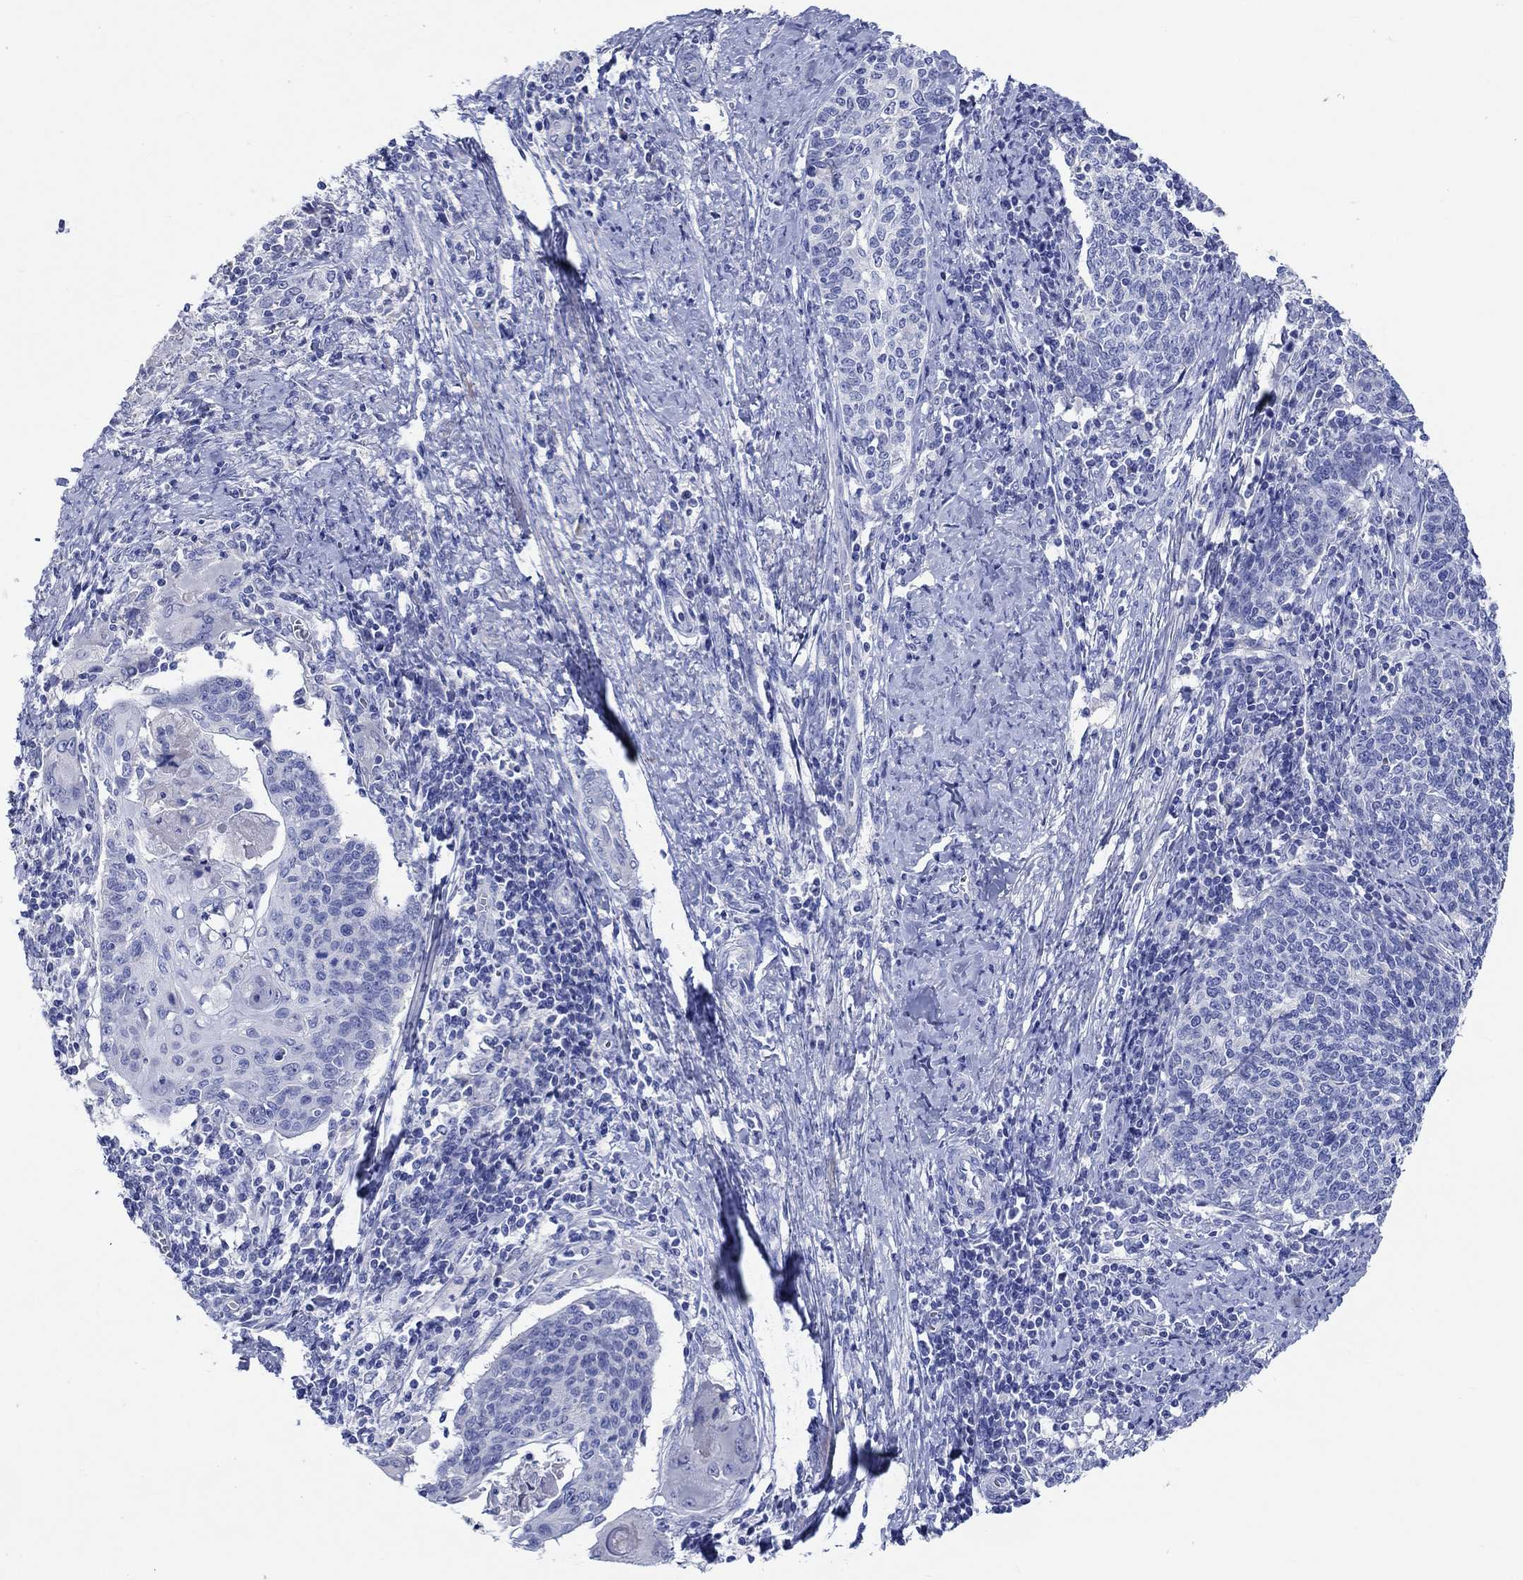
{"staining": {"intensity": "negative", "quantity": "none", "location": "none"}, "tissue": "cervical cancer", "cell_type": "Tumor cells", "image_type": "cancer", "snomed": [{"axis": "morphology", "description": "Squamous cell carcinoma, NOS"}, {"axis": "topography", "description": "Cervix"}], "caption": "Immunohistochemistry (IHC) image of human cervical squamous cell carcinoma stained for a protein (brown), which exhibits no expression in tumor cells.", "gene": "SHISA4", "patient": {"sex": "female", "age": 39}}